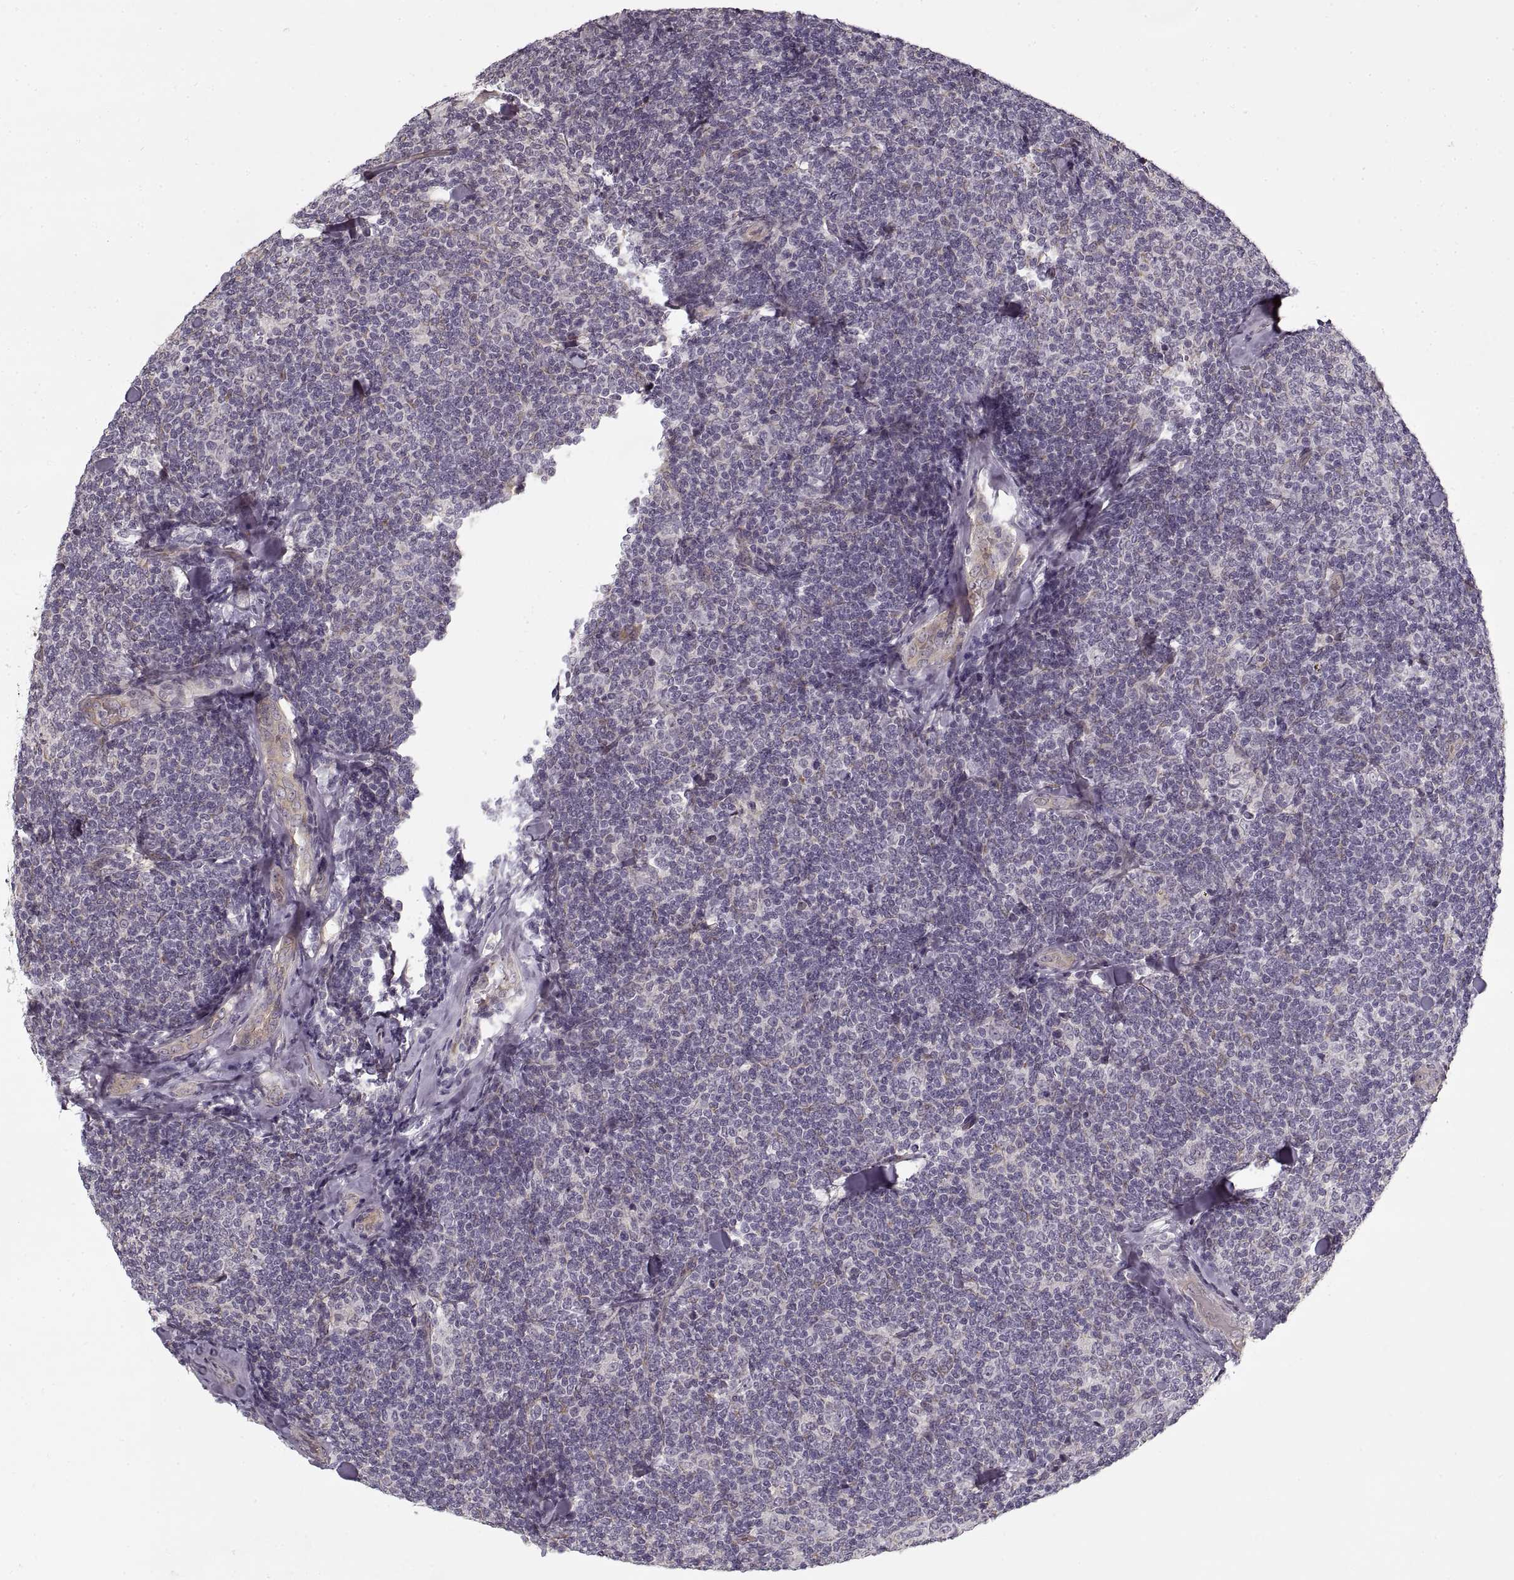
{"staining": {"intensity": "negative", "quantity": "none", "location": "none"}, "tissue": "lymphoma", "cell_type": "Tumor cells", "image_type": "cancer", "snomed": [{"axis": "morphology", "description": "Malignant lymphoma, non-Hodgkin's type, Low grade"}, {"axis": "topography", "description": "Lymph node"}], "caption": "Protein analysis of low-grade malignant lymphoma, non-Hodgkin's type displays no significant positivity in tumor cells. Nuclei are stained in blue.", "gene": "LAMB2", "patient": {"sex": "female", "age": 56}}